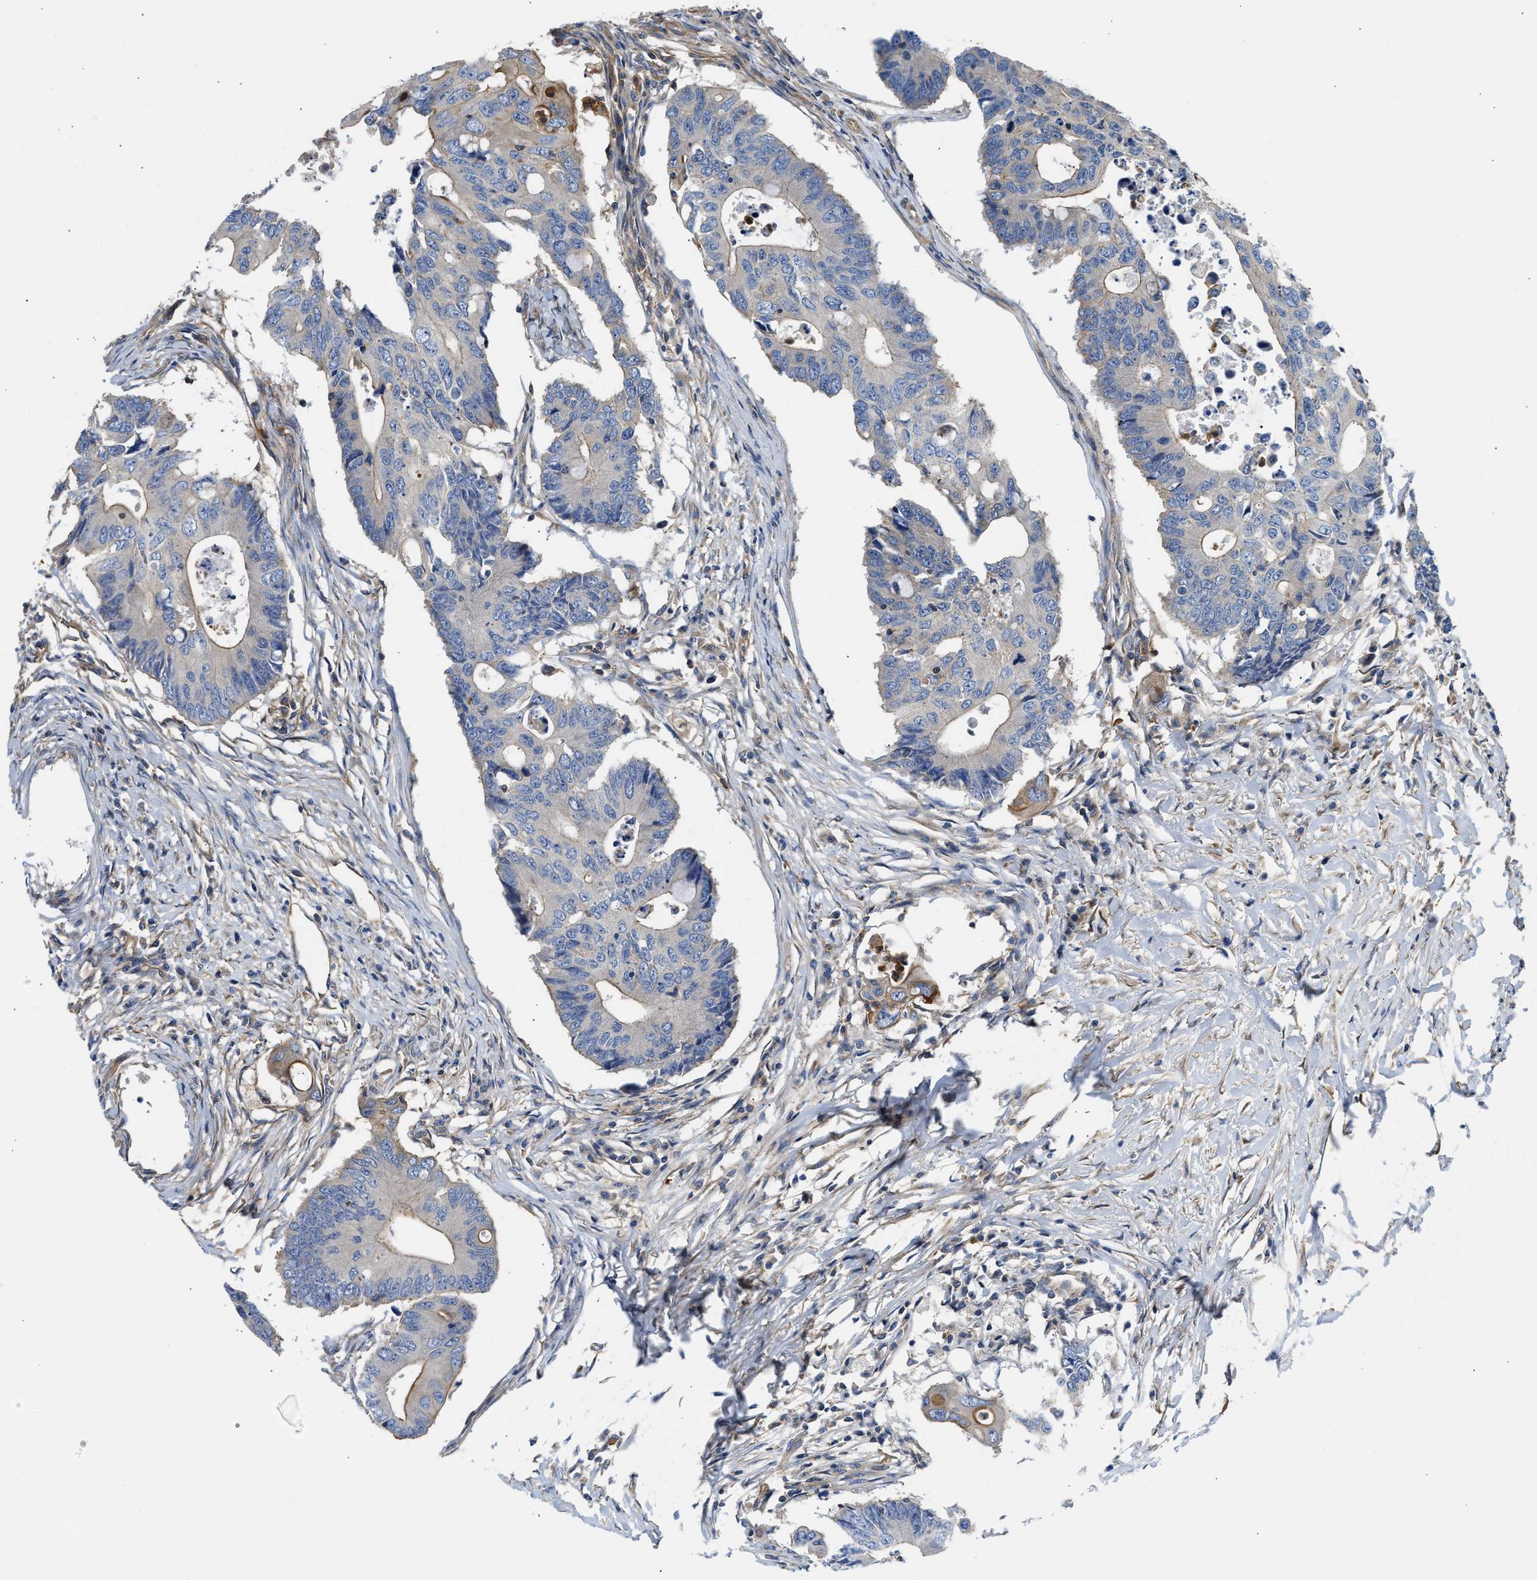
{"staining": {"intensity": "weak", "quantity": "<25%", "location": "cytoplasmic/membranous"}, "tissue": "colorectal cancer", "cell_type": "Tumor cells", "image_type": "cancer", "snomed": [{"axis": "morphology", "description": "Adenocarcinoma, NOS"}, {"axis": "topography", "description": "Colon"}], "caption": "Immunohistochemical staining of human colorectal cancer shows no significant staining in tumor cells.", "gene": "SAMD9L", "patient": {"sex": "male", "age": 71}}